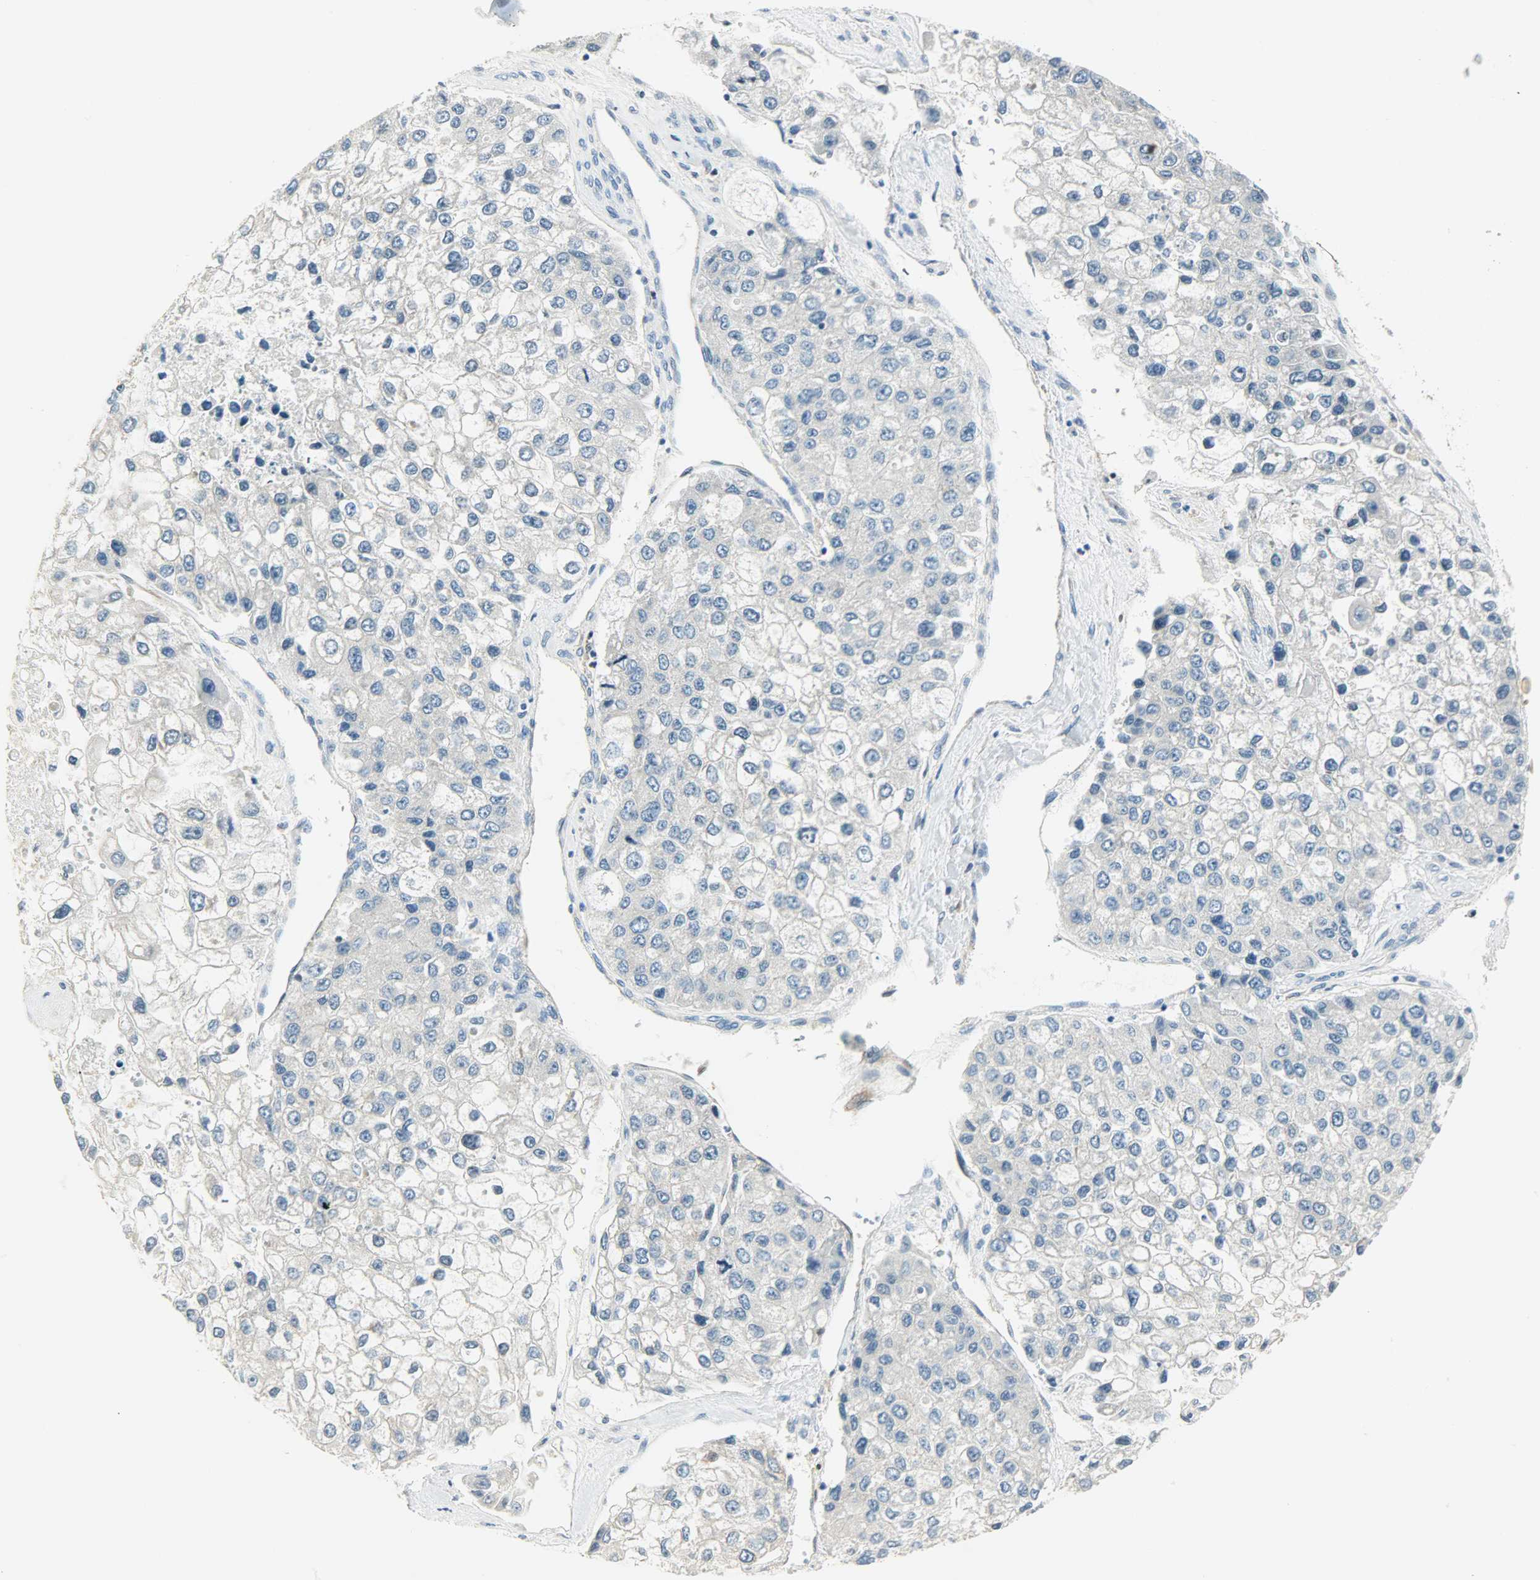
{"staining": {"intensity": "negative", "quantity": "none", "location": "none"}, "tissue": "liver cancer", "cell_type": "Tumor cells", "image_type": "cancer", "snomed": [{"axis": "morphology", "description": "Carcinoma, Hepatocellular, NOS"}, {"axis": "topography", "description": "Liver"}], "caption": "Protein analysis of liver hepatocellular carcinoma shows no significant positivity in tumor cells.", "gene": "WARS1", "patient": {"sex": "female", "age": 66}}